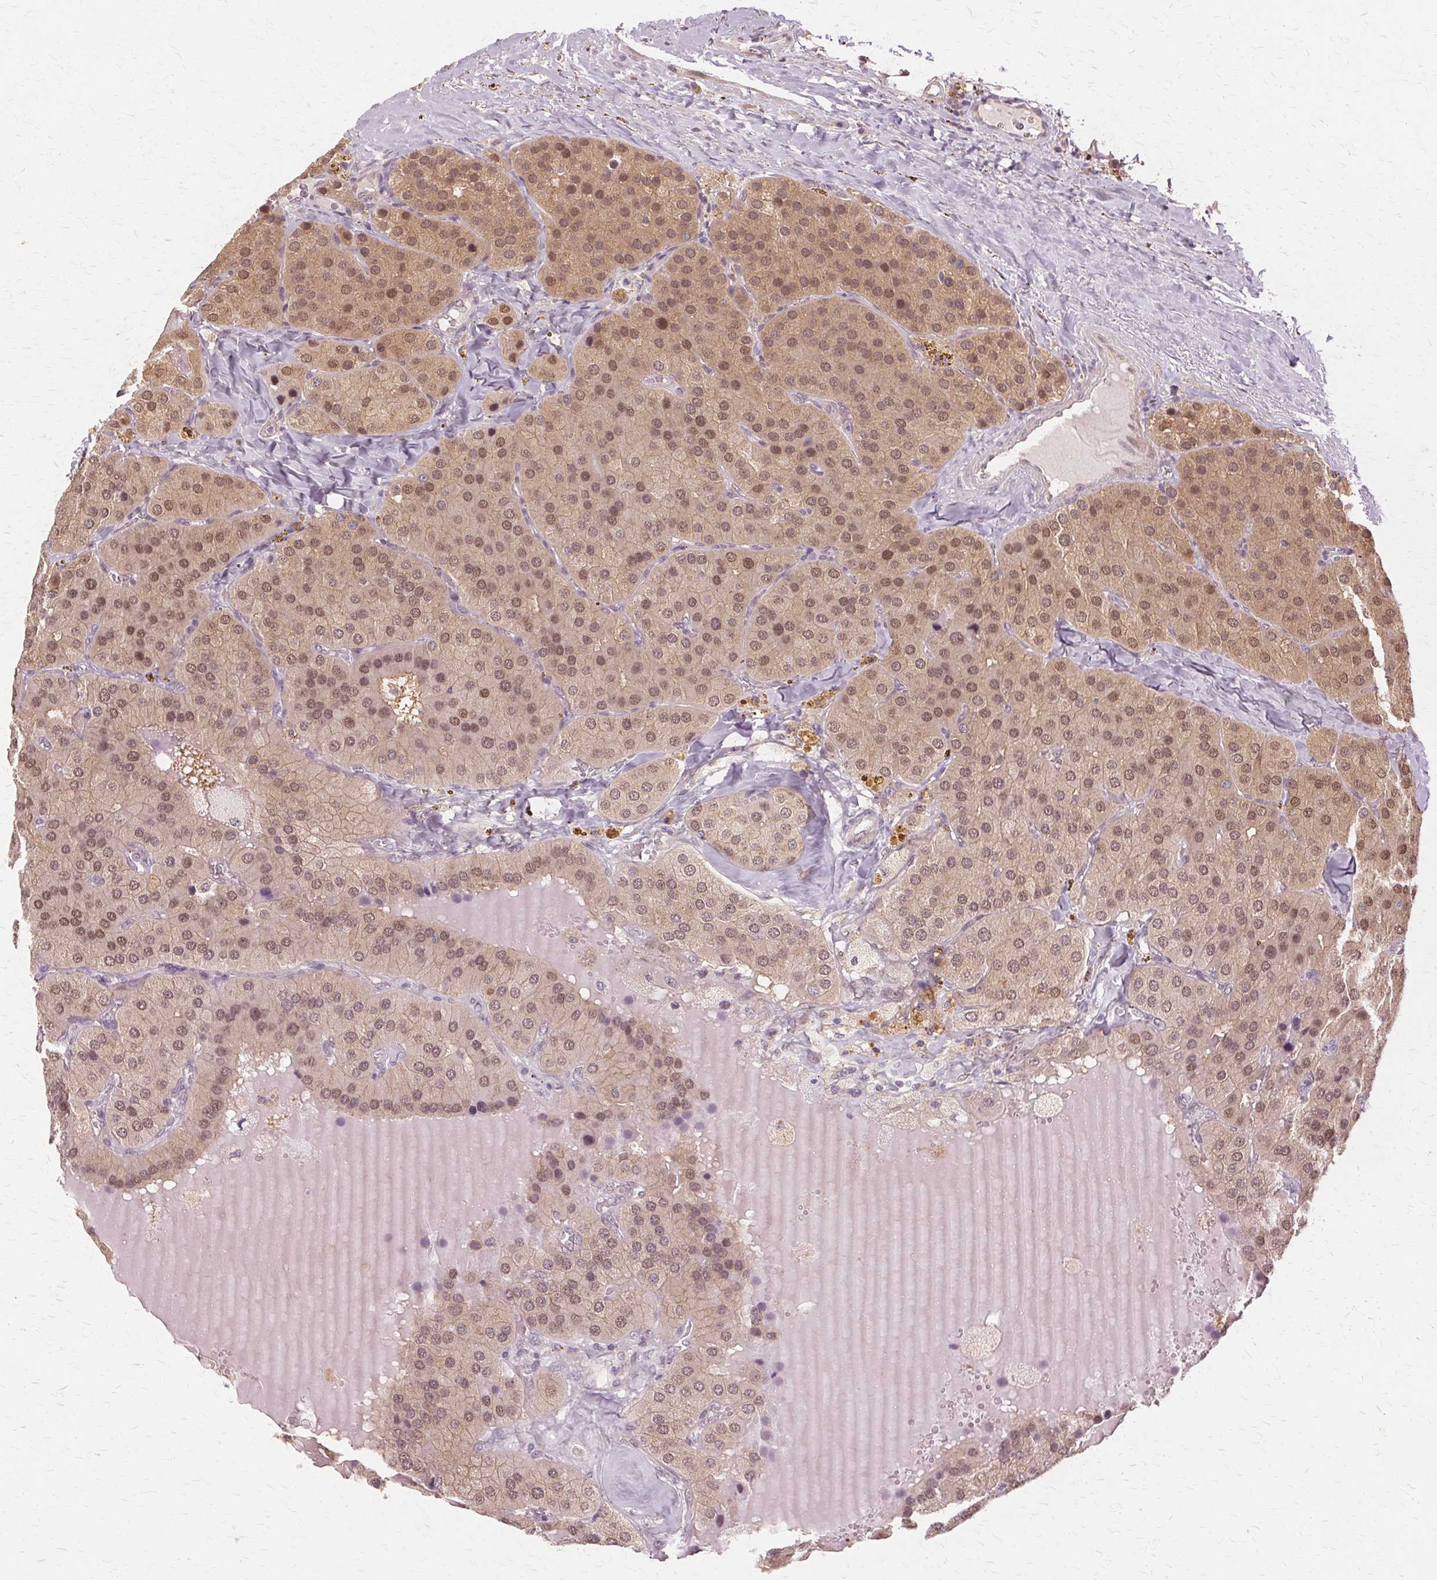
{"staining": {"intensity": "moderate", "quantity": ">75%", "location": "cytoplasmic/membranous,nuclear"}, "tissue": "parathyroid gland", "cell_type": "Glandular cells", "image_type": "normal", "snomed": [{"axis": "morphology", "description": "Normal tissue, NOS"}, {"axis": "morphology", "description": "Adenoma, NOS"}, {"axis": "topography", "description": "Parathyroid gland"}], "caption": "About >75% of glandular cells in normal parathyroid gland reveal moderate cytoplasmic/membranous,nuclear protein staining as visualized by brown immunohistochemical staining.", "gene": "PRMT5", "patient": {"sex": "female", "age": 86}}